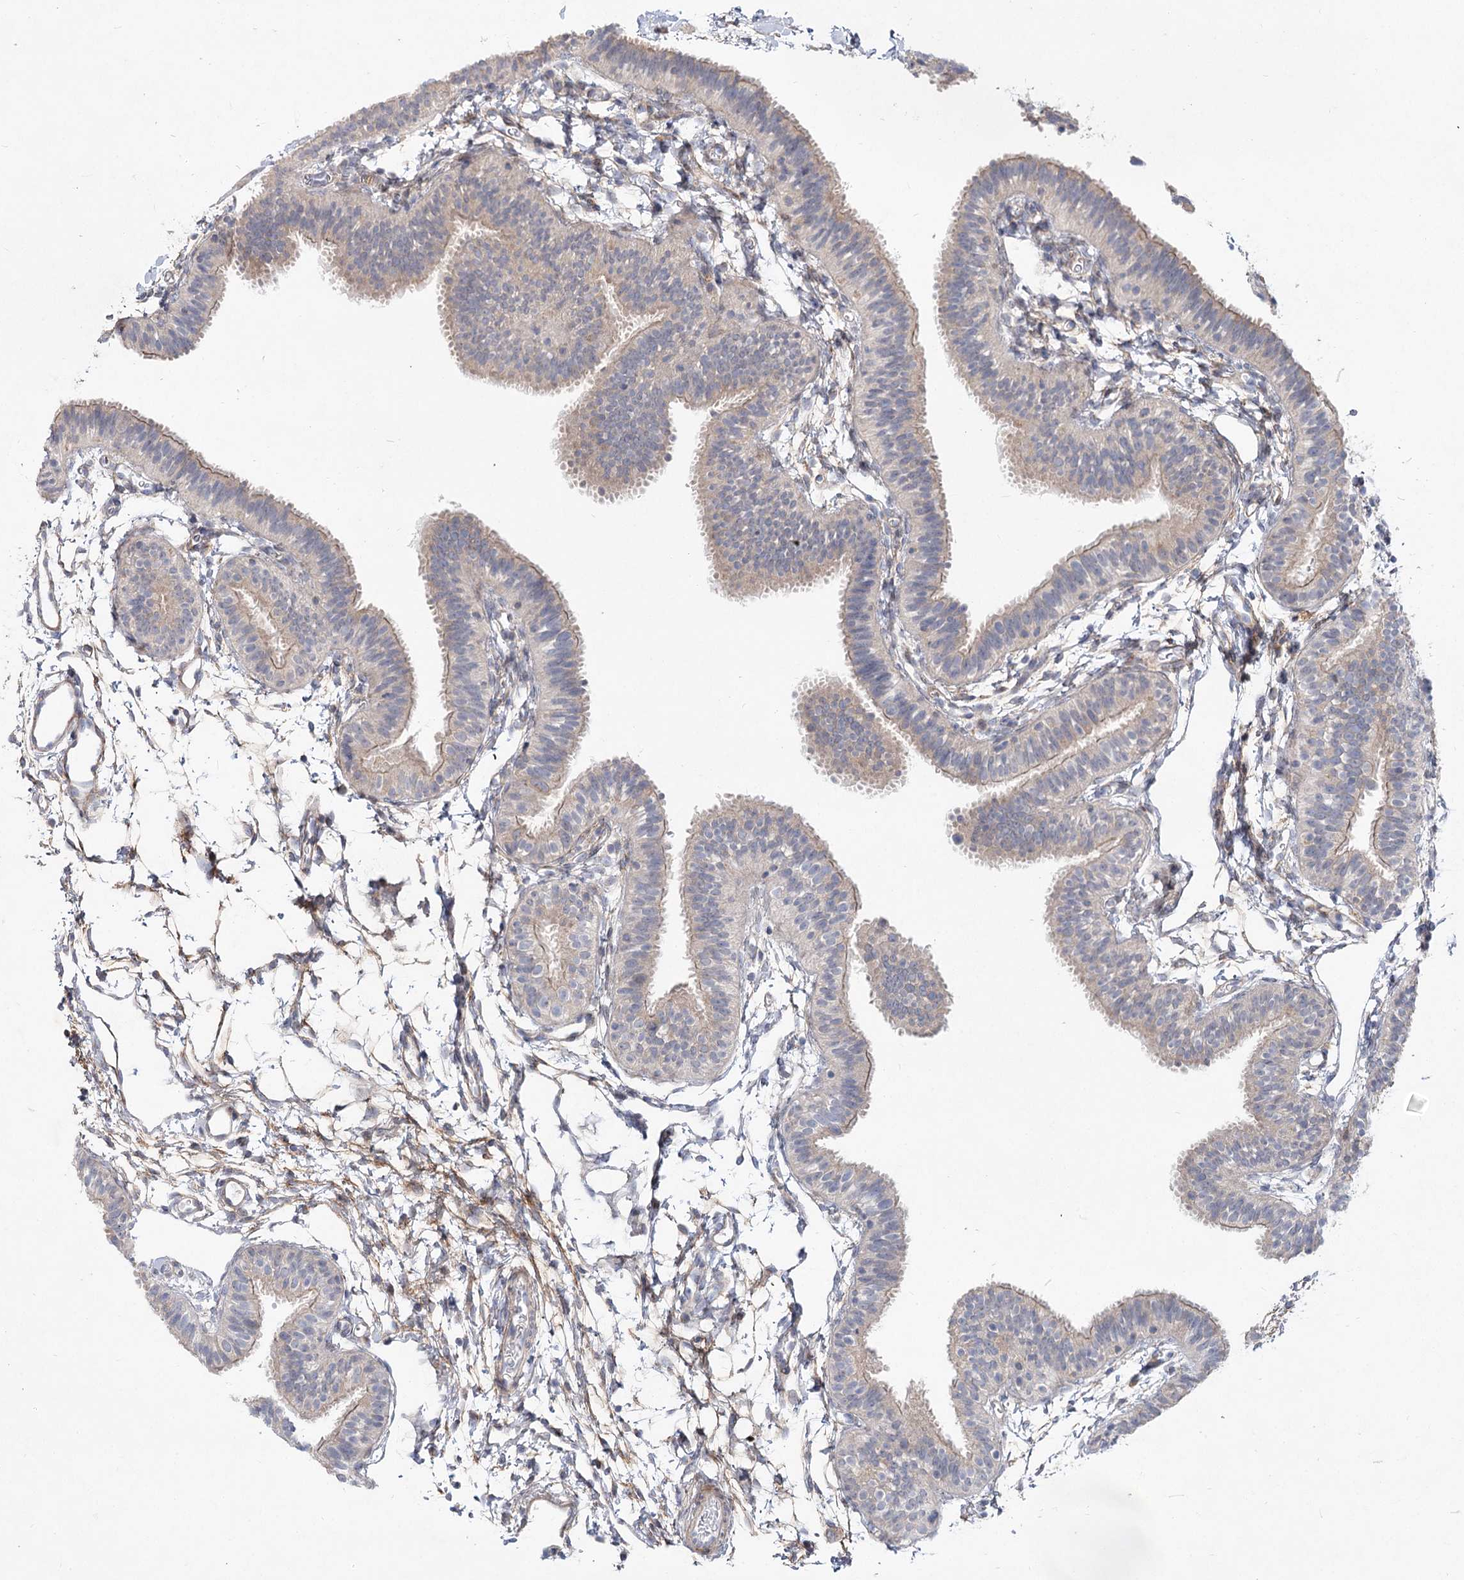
{"staining": {"intensity": "weak", "quantity": "25%-75%", "location": "cytoplasmic/membranous"}, "tissue": "fallopian tube", "cell_type": "Glandular cells", "image_type": "normal", "snomed": [{"axis": "morphology", "description": "Normal tissue, NOS"}, {"axis": "topography", "description": "Fallopian tube"}], "caption": "Immunohistochemistry (IHC) staining of benign fallopian tube, which exhibits low levels of weak cytoplasmic/membranous expression in approximately 25%-75% of glandular cells indicating weak cytoplasmic/membranous protein positivity. The staining was performed using DAB (3,3'-diaminobenzidine) (brown) for protein detection and nuclei were counterstained in hematoxylin (blue).", "gene": "SH3BP5L", "patient": {"sex": "female", "age": 35}}